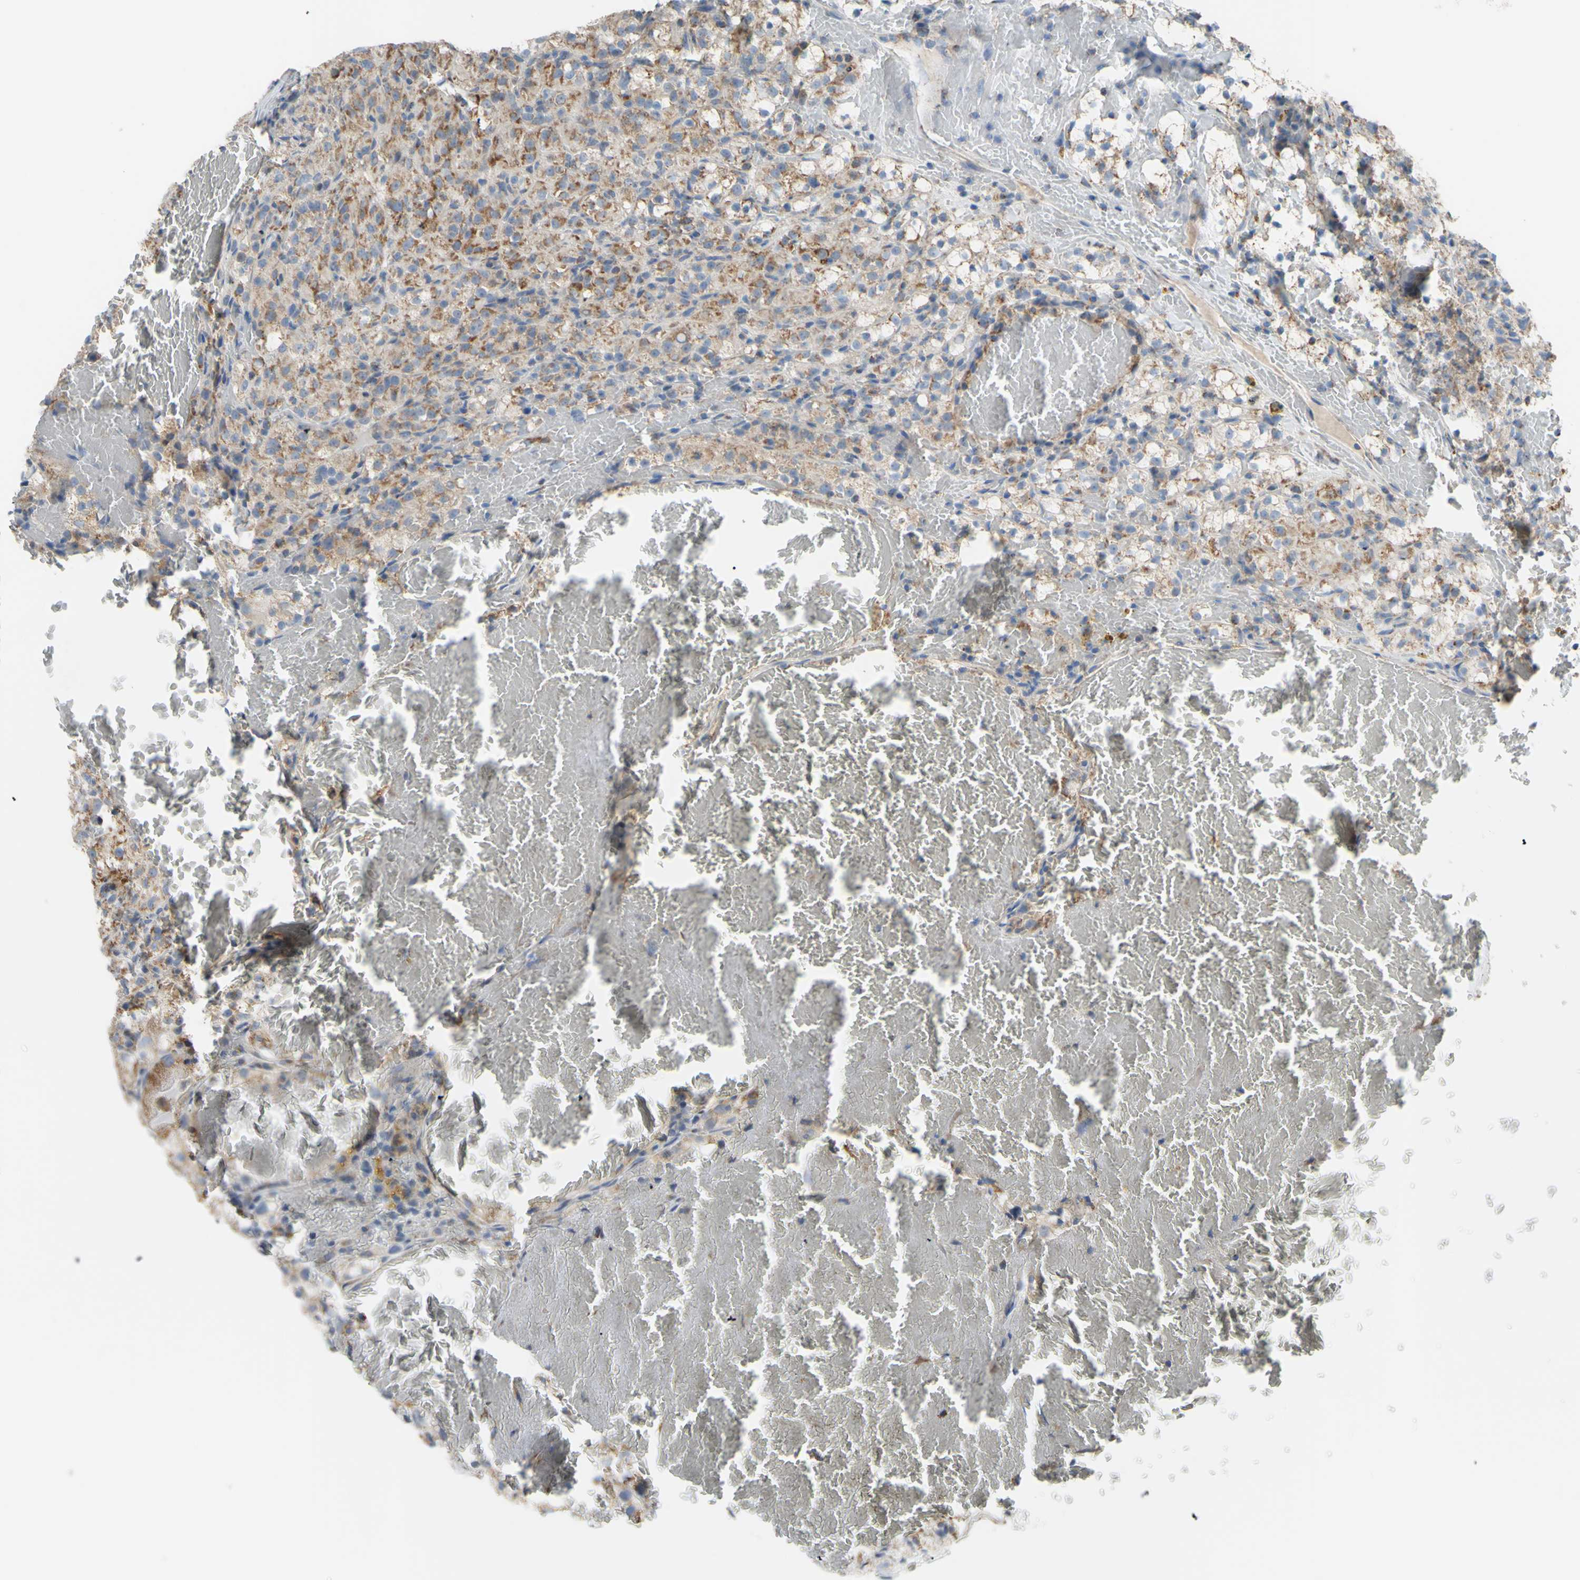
{"staining": {"intensity": "moderate", "quantity": "25%-75%", "location": "cytoplasmic/membranous"}, "tissue": "renal cancer", "cell_type": "Tumor cells", "image_type": "cancer", "snomed": [{"axis": "morphology", "description": "Adenocarcinoma, NOS"}, {"axis": "topography", "description": "Kidney"}], "caption": "This is a photomicrograph of IHC staining of renal cancer (adenocarcinoma), which shows moderate staining in the cytoplasmic/membranous of tumor cells.", "gene": "GLT8D1", "patient": {"sex": "male", "age": 61}}